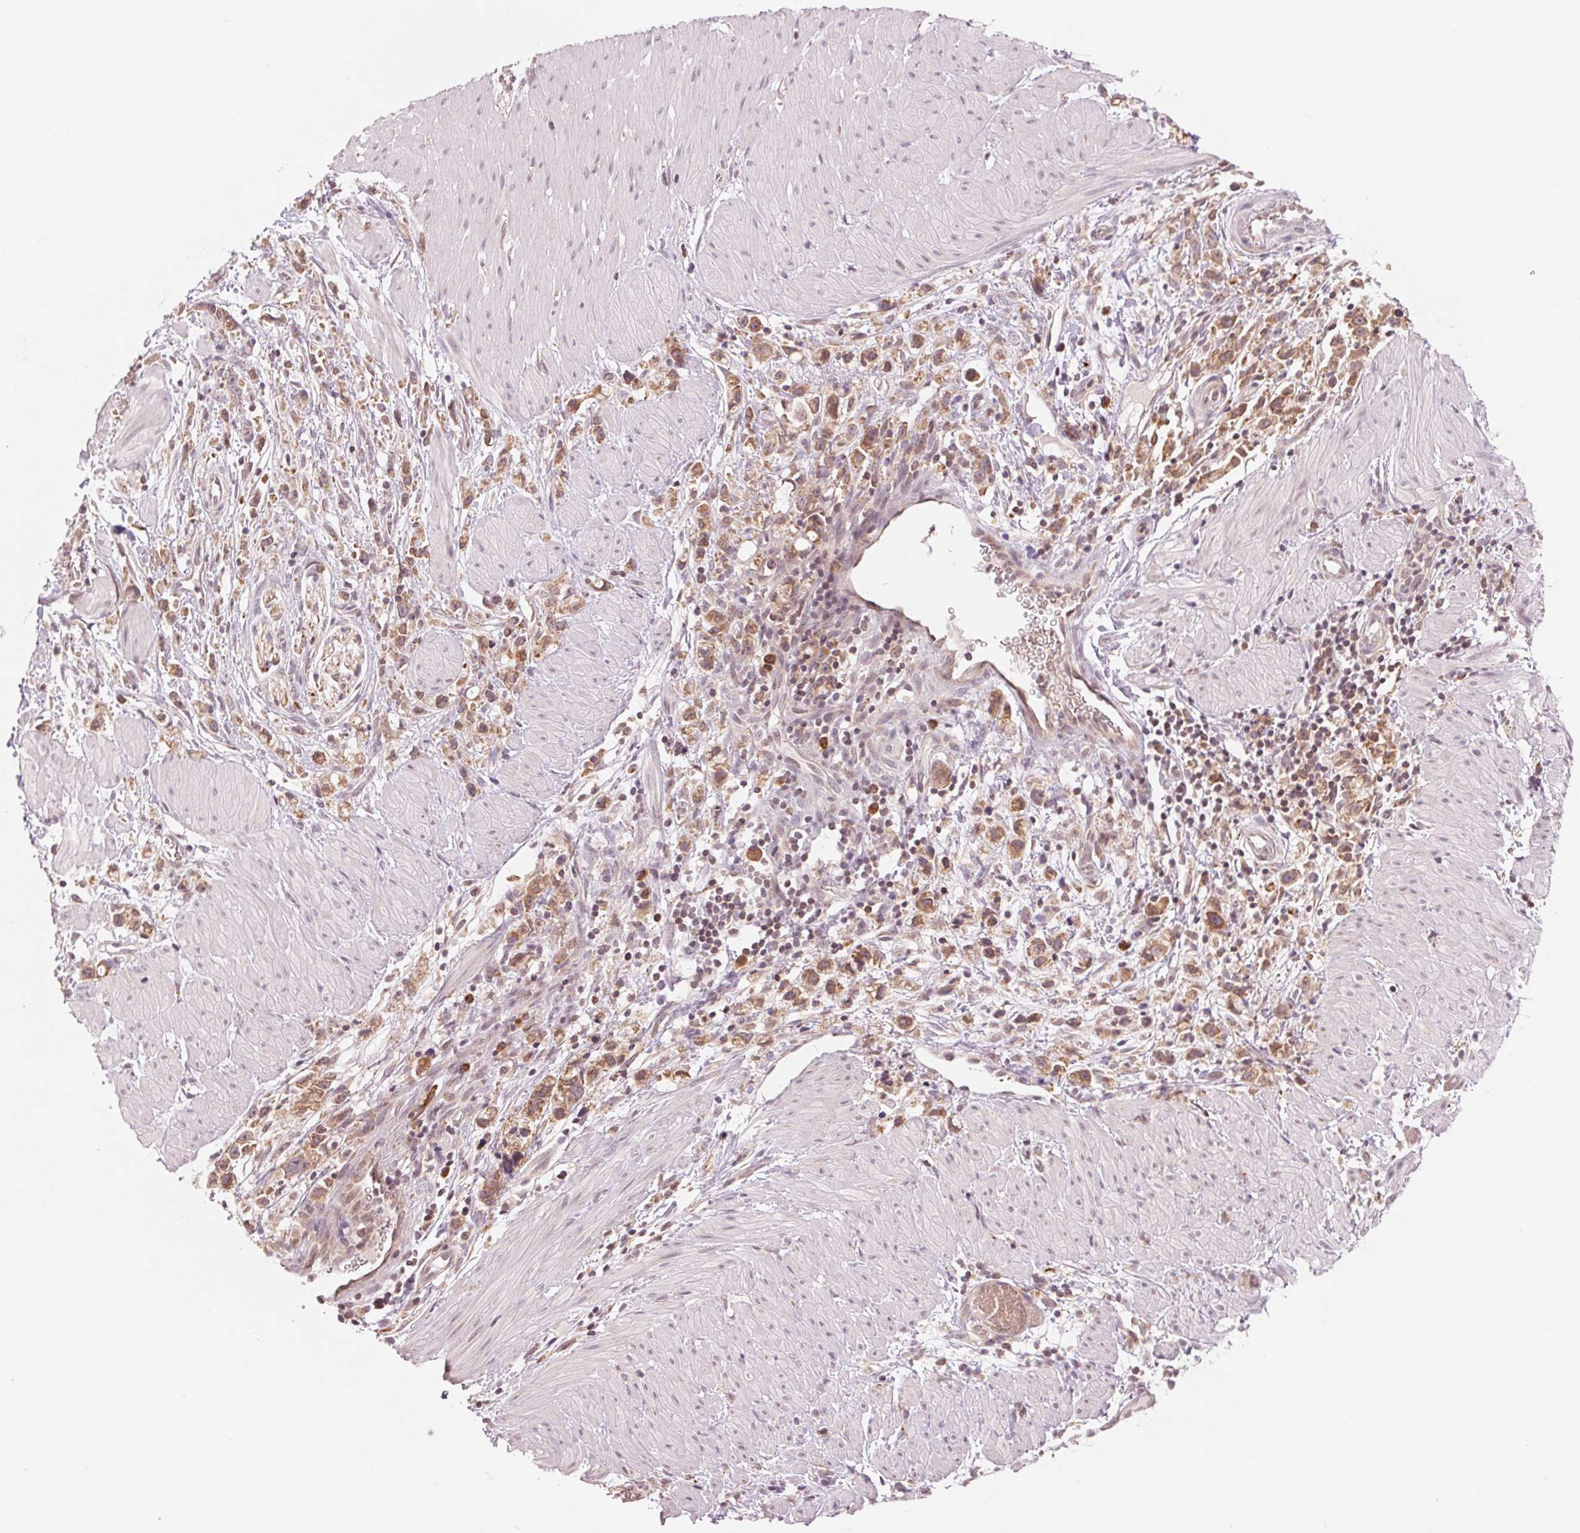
{"staining": {"intensity": "moderate", "quantity": ">75%", "location": "cytoplasmic/membranous"}, "tissue": "stomach cancer", "cell_type": "Tumor cells", "image_type": "cancer", "snomed": [{"axis": "morphology", "description": "Adenocarcinoma, NOS"}, {"axis": "topography", "description": "Stomach"}], "caption": "Protein analysis of adenocarcinoma (stomach) tissue exhibits moderate cytoplasmic/membranous expression in about >75% of tumor cells. (Stains: DAB in brown, nuclei in blue, Microscopy: brightfield microscopy at high magnification).", "gene": "TECR", "patient": {"sex": "female", "age": 59}}